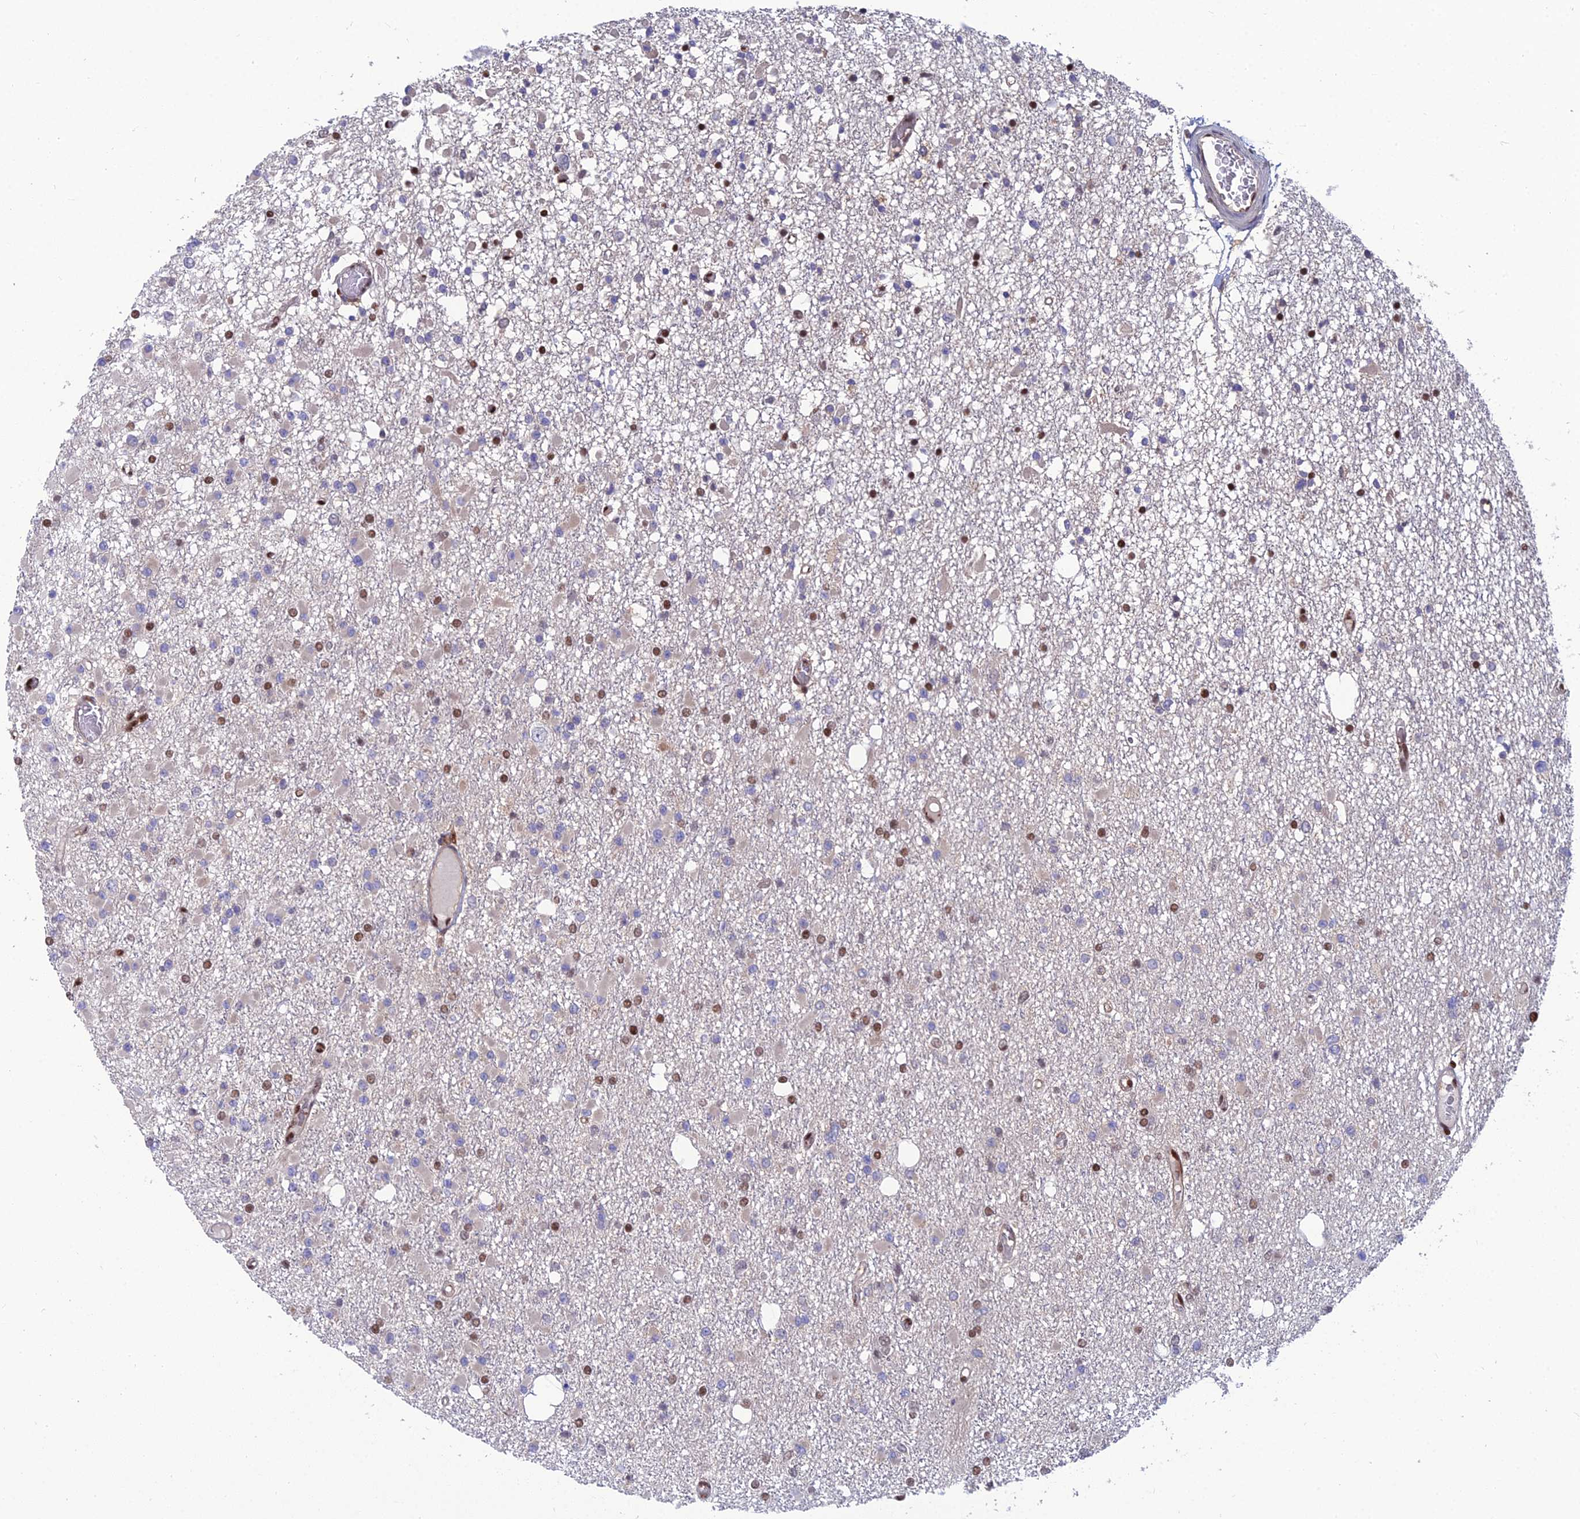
{"staining": {"intensity": "moderate", "quantity": "25%-75%", "location": "nuclear"}, "tissue": "glioma", "cell_type": "Tumor cells", "image_type": "cancer", "snomed": [{"axis": "morphology", "description": "Glioma, malignant, Low grade"}, {"axis": "topography", "description": "Brain"}], "caption": "This image reveals immunohistochemistry (IHC) staining of human malignant glioma (low-grade), with medium moderate nuclear staining in approximately 25%-75% of tumor cells.", "gene": "DNPEP", "patient": {"sex": "female", "age": 22}}